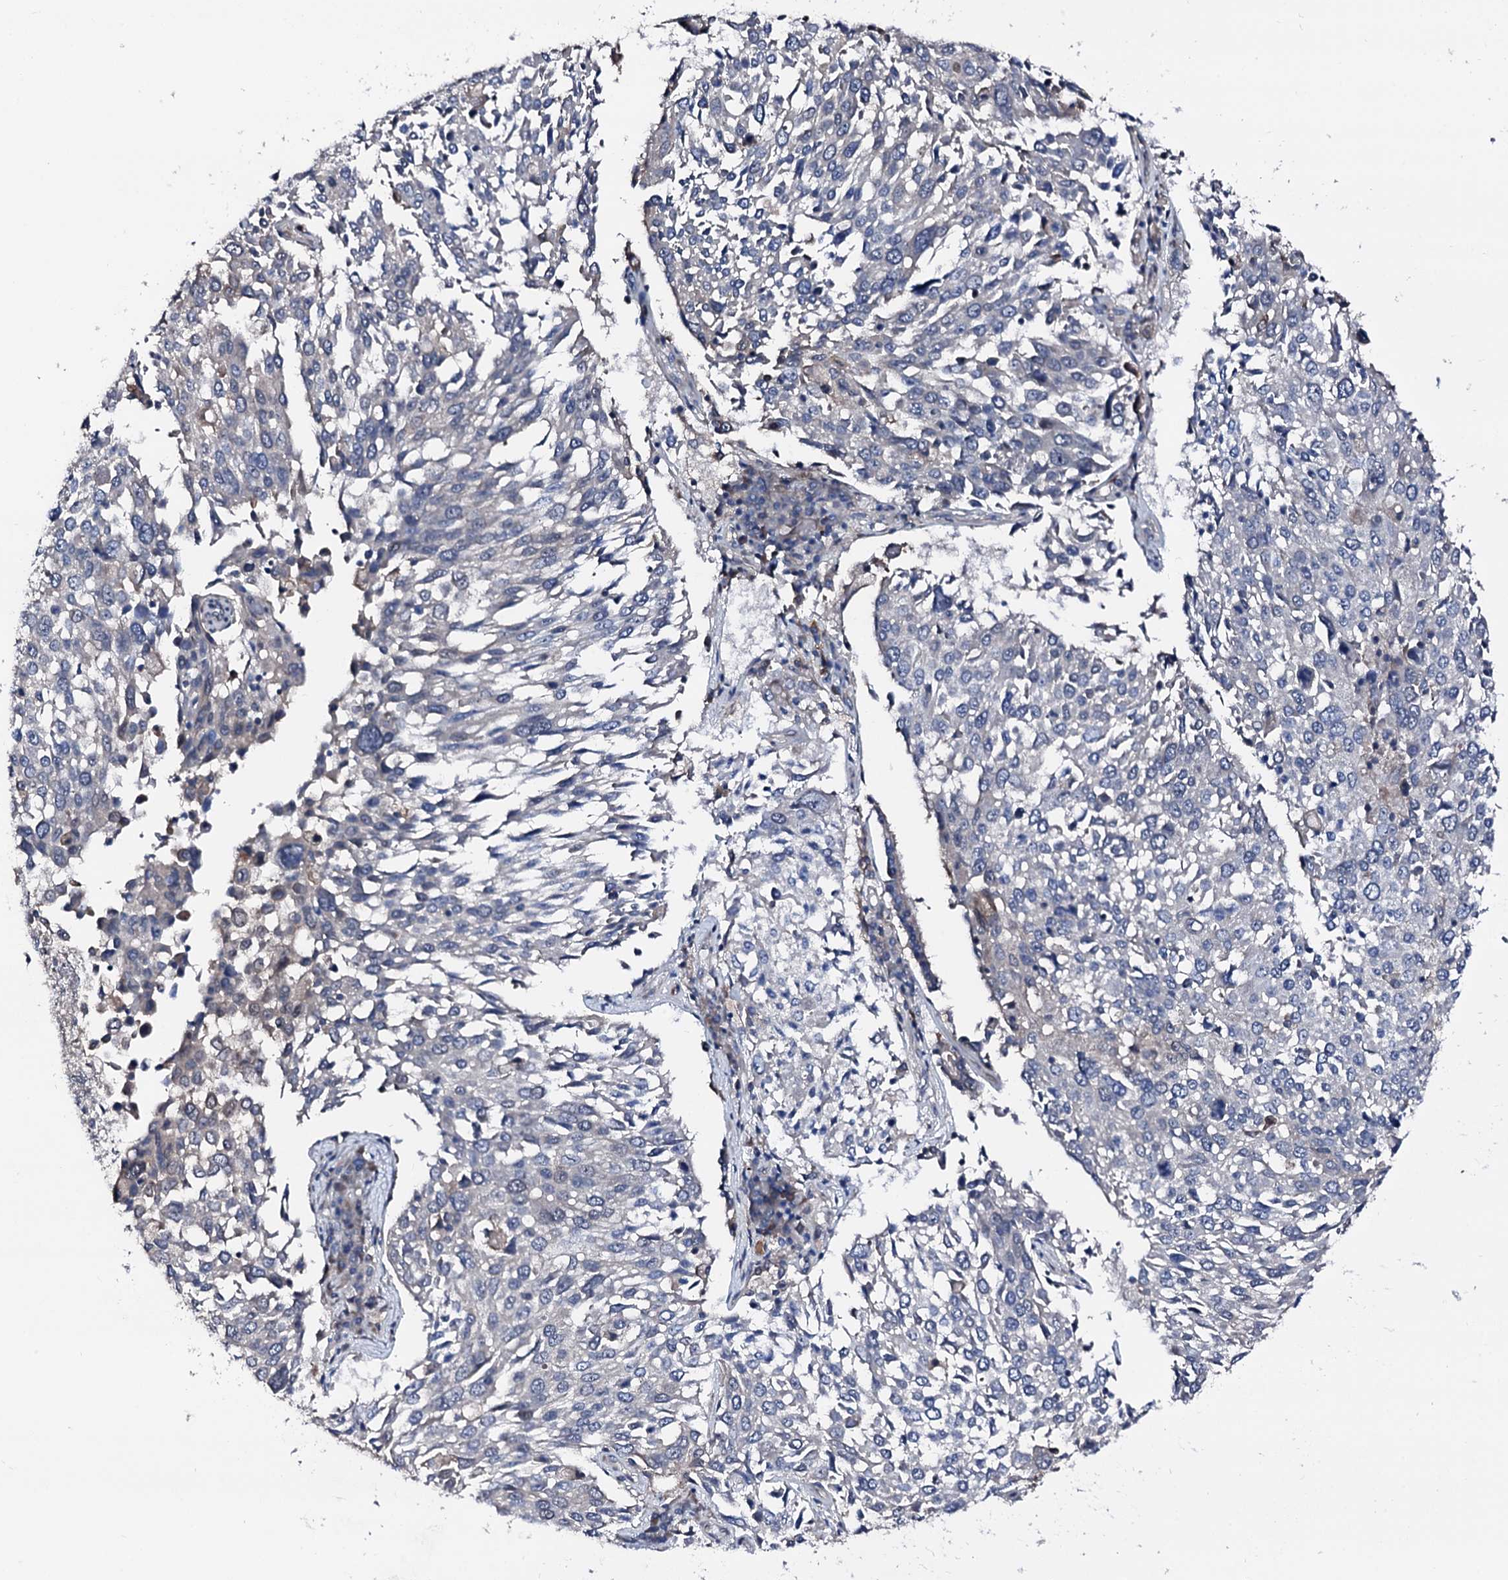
{"staining": {"intensity": "negative", "quantity": "none", "location": "none"}, "tissue": "lung cancer", "cell_type": "Tumor cells", "image_type": "cancer", "snomed": [{"axis": "morphology", "description": "Squamous cell carcinoma, NOS"}, {"axis": "topography", "description": "Lung"}], "caption": "Protein analysis of lung squamous cell carcinoma demonstrates no significant expression in tumor cells.", "gene": "TRAFD1", "patient": {"sex": "male", "age": 65}}